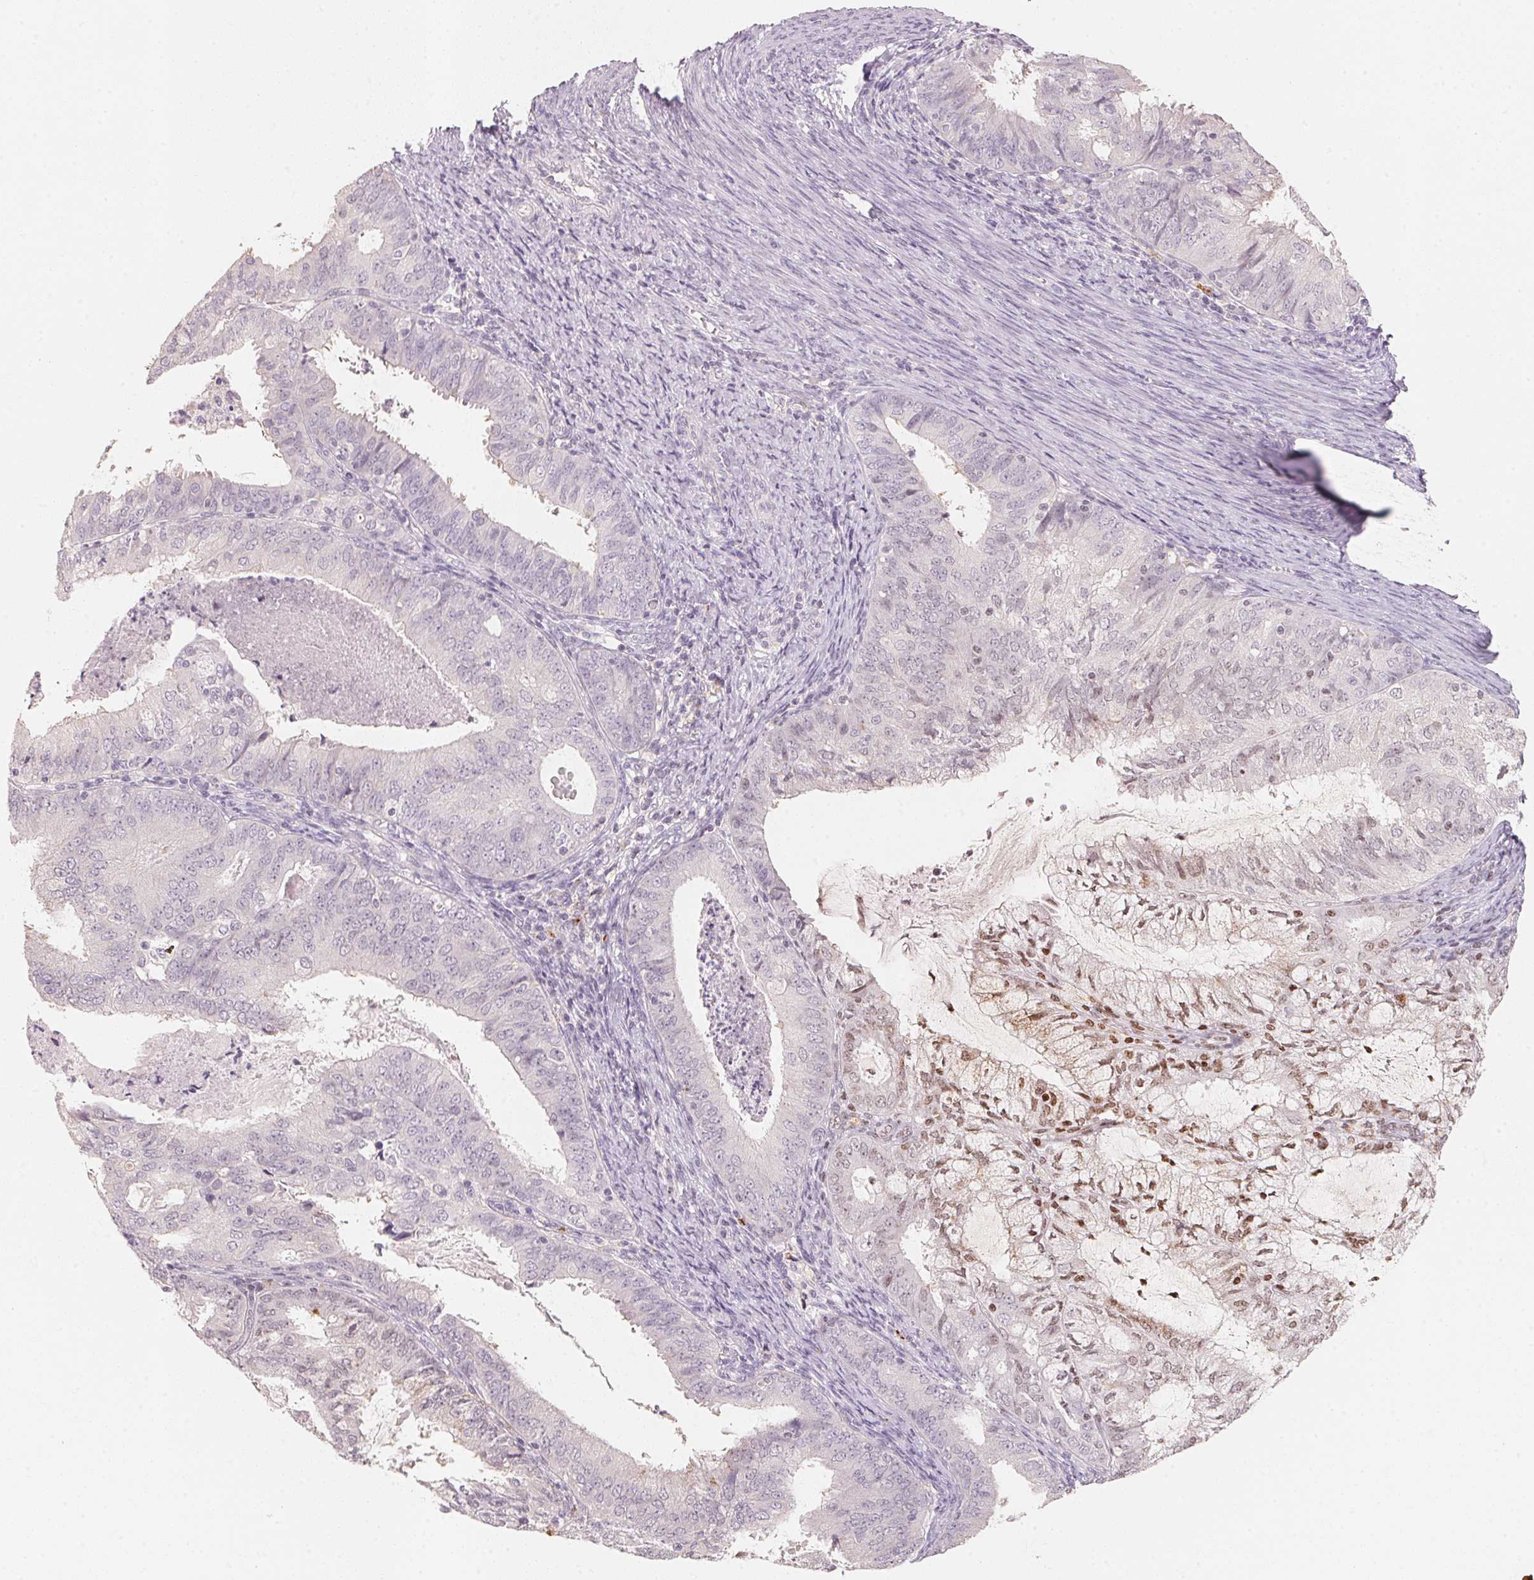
{"staining": {"intensity": "weak", "quantity": "<25%", "location": "nuclear"}, "tissue": "endometrial cancer", "cell_type": "Tumor cells", "image_type": "cancer", "snomed": [{"axis": "morphology", "description": "Adenocarcinoma, NOS"}, {"axis": "topography", "description": "Endometrium"}], "caption": "This is an immunohistochemistry (IHC) image of human adenocarcinoma (endometrial). There is no staining in tumor cells.", "gene": "TREH", "patient": {"sex": "female", "age": 57}}